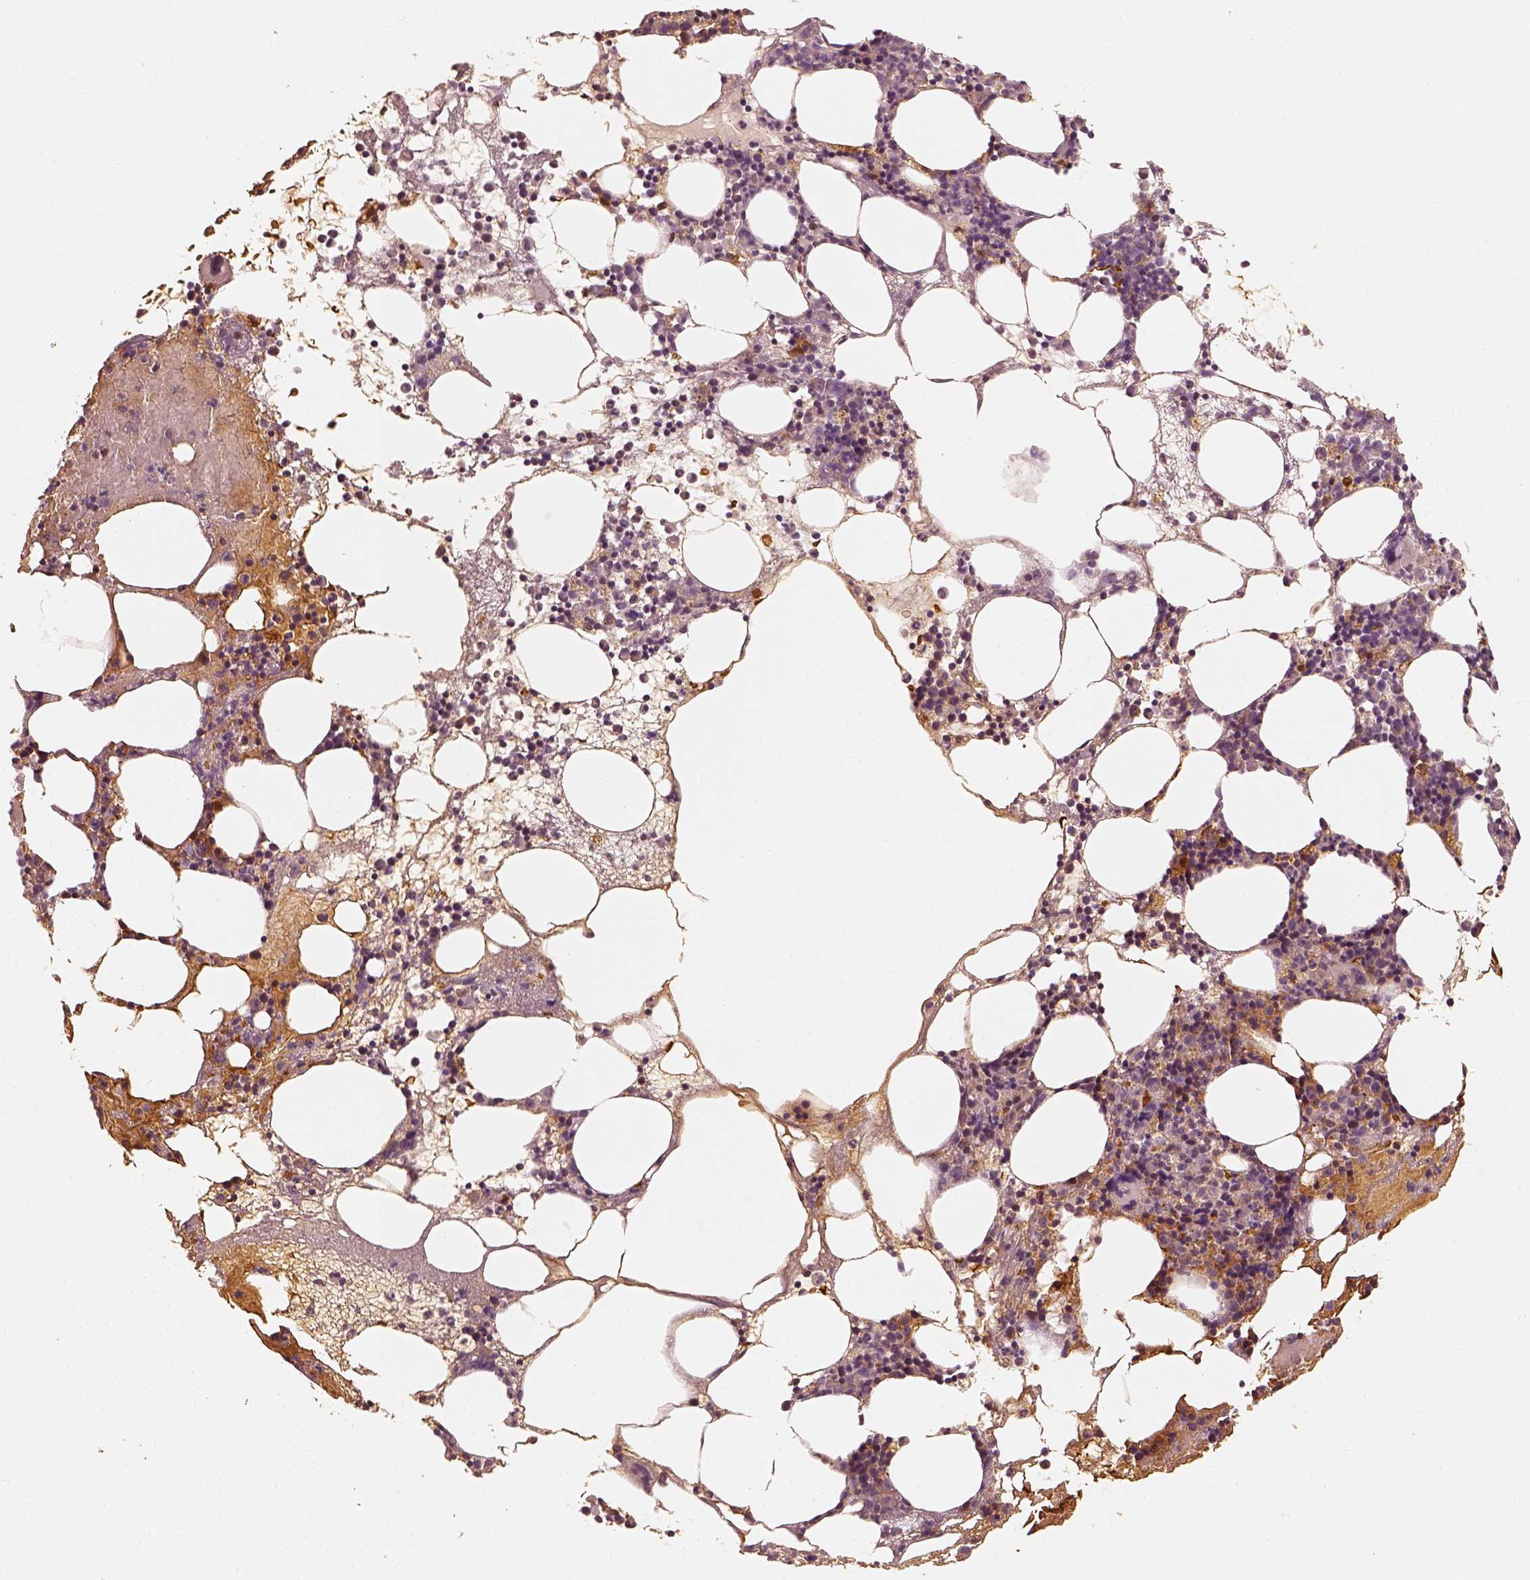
{"staining": {"intensity": "strong", "quantity": "<25%", "location": "cytoplasmic/membranous"}, "tissue": "bone marrow", "cell_type": "Hematopoietic cells", "image_type": "normal", "snomed": [{"axis": "morphology", "description": "Normal tissue, NOS"}, {"axis": "topography", "description": "Bone marrow"}], "caption": "Bone marrow stained with DAB (3,3'-diaminobenzidine) IHC exhibits medium levels of strong cytoplasmic/membranous positivity in approximately <25% of hematopoietic cells. (Stains: DAB in brown, nuclei in blue, Microscopy: brightfield microscopy at high magnification).", "gene": "FSCN1", "patient": {"sex": "male", "age": 54}}